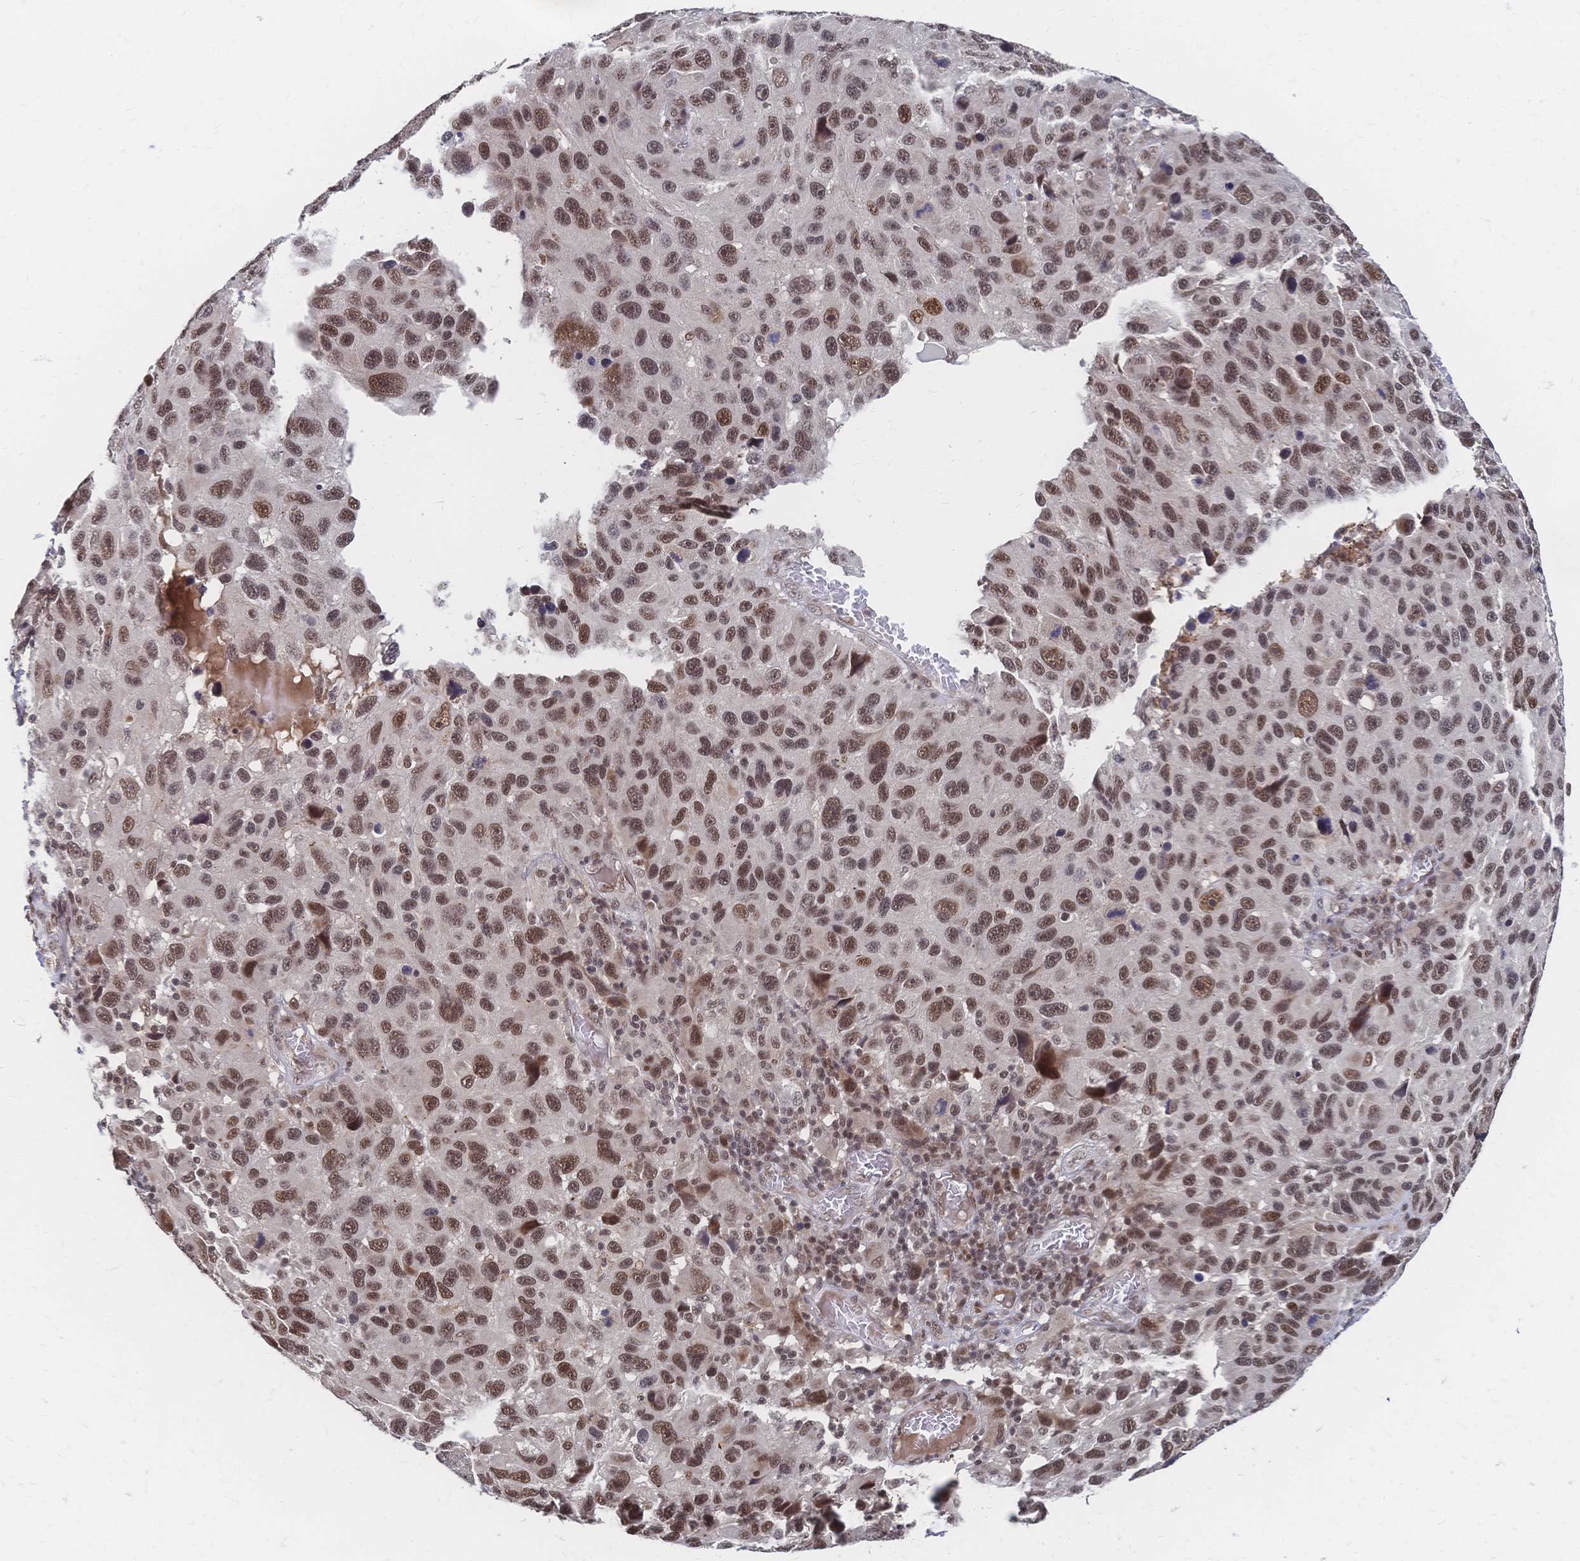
{"staining": {"intensity": "moderate", "quantity": ">75%", "location": "nuclear"}, "tissue": "melanoma", "cell_type": "Tumor cells", "image_type": "cancer", "snomed": [{"axis": "morphology", "description": "Malignant melanoma, NOS"}, {"axis": "topography", "description": "Skin"}], "caption": "Moderate nuclear staining for a protein is seen in about >75% of tumor cells of melanoma using immunohistochemistry (IHC).", "gene": "NELFA", "patient": {"sex": "male", "age": 53}}